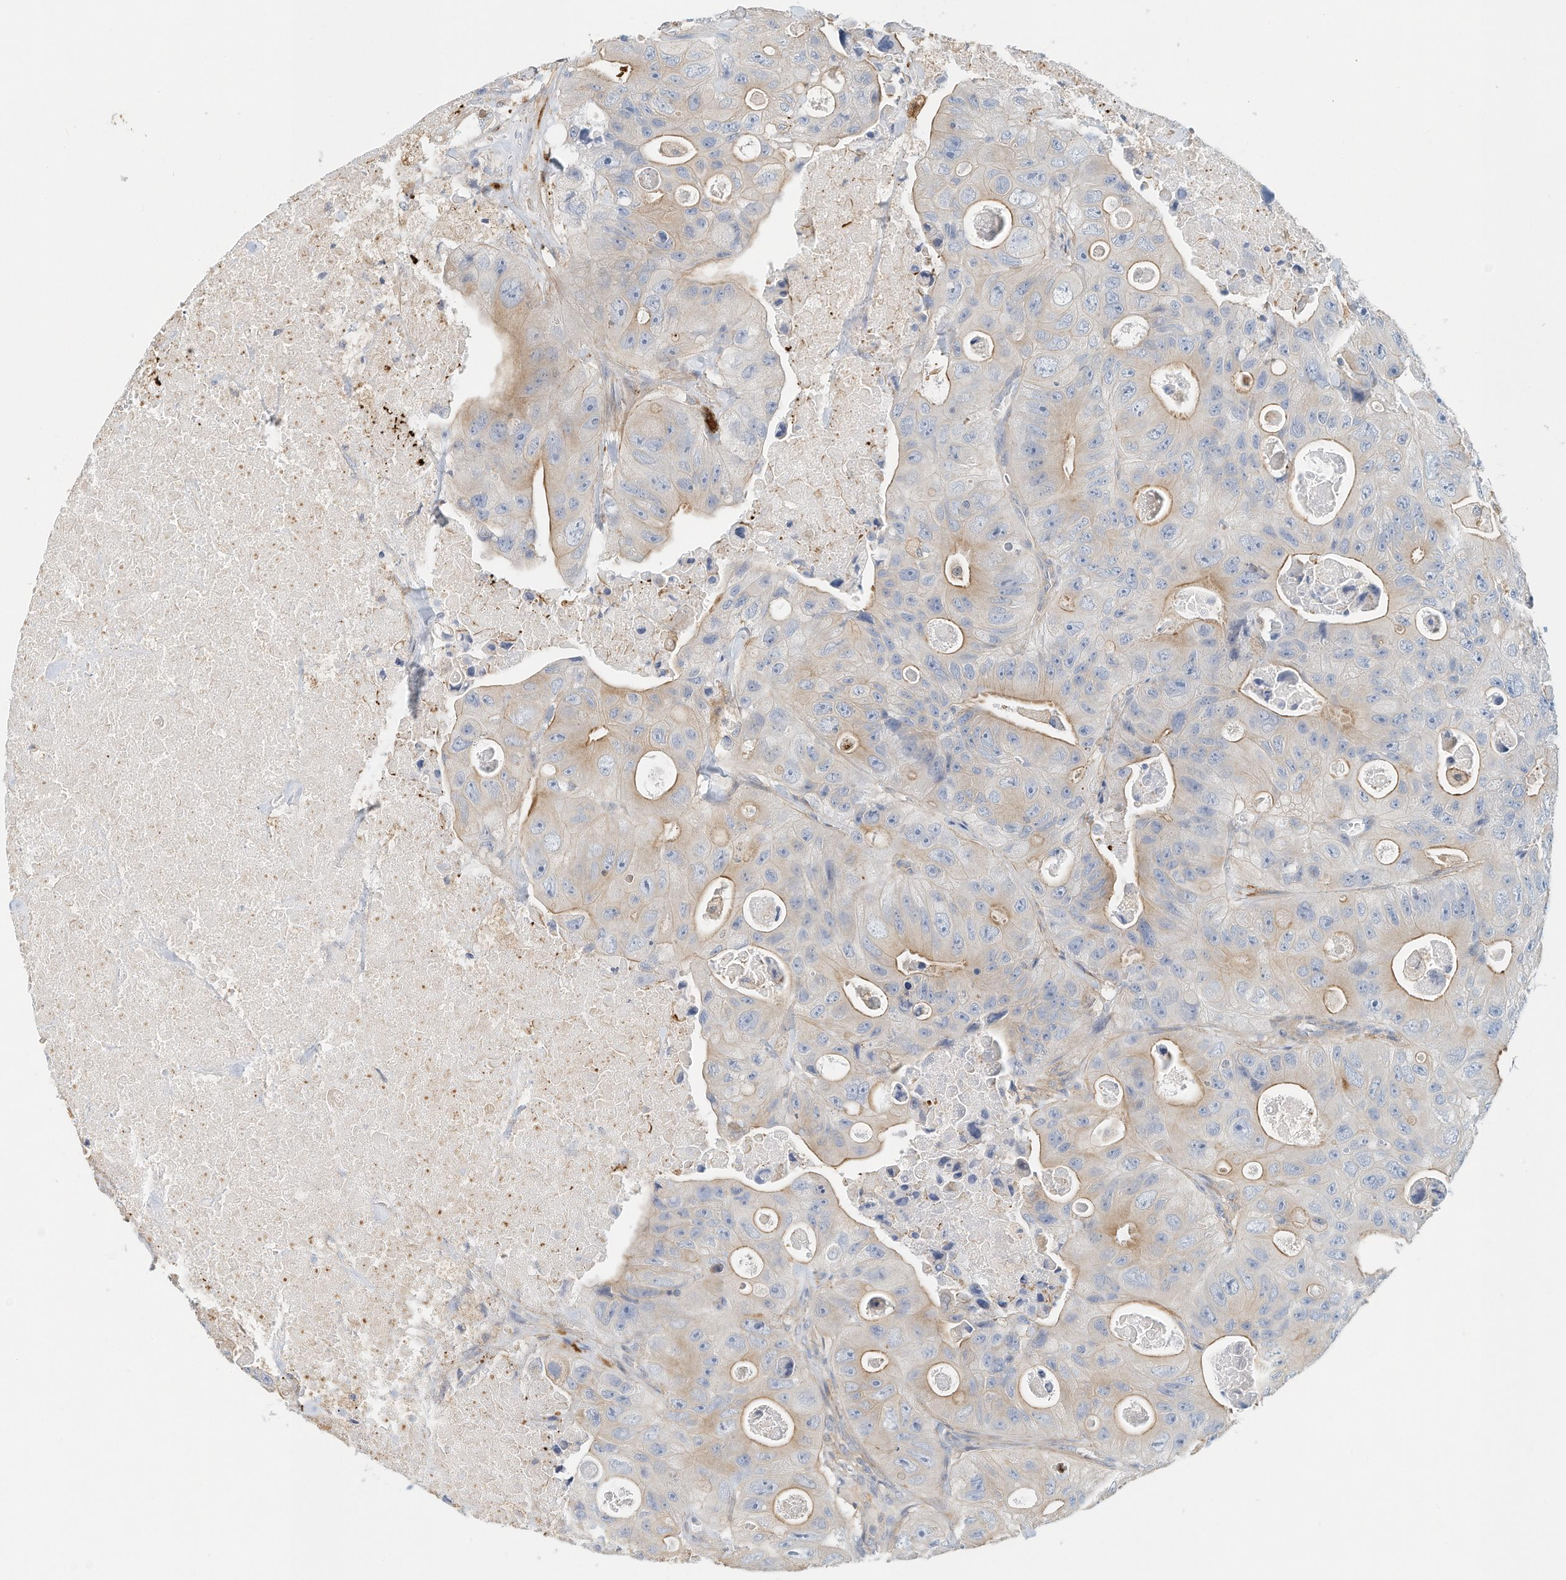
{"staining": {"intensity": "moderate", "quantity": "<25%", "location": "cytoplasmic/membranous"}, "tissue": "colorectal cancer", "cell_type": "Tumor cells", "image_type": "cancer", "snomed": [{"axis": "morphology", "description": "Adenocarcinoma, NOS"}, {"axis": "topography", "description": "Colon"}], "caption": "The immunohistochemical stain labels moderate cytoplasmic/membranous positivity in tumor cells of colorectal cancer (adenocarcinoma) tissue.", "gene": "MICAL1", "patient": {"sex": "female", "age": 46}}